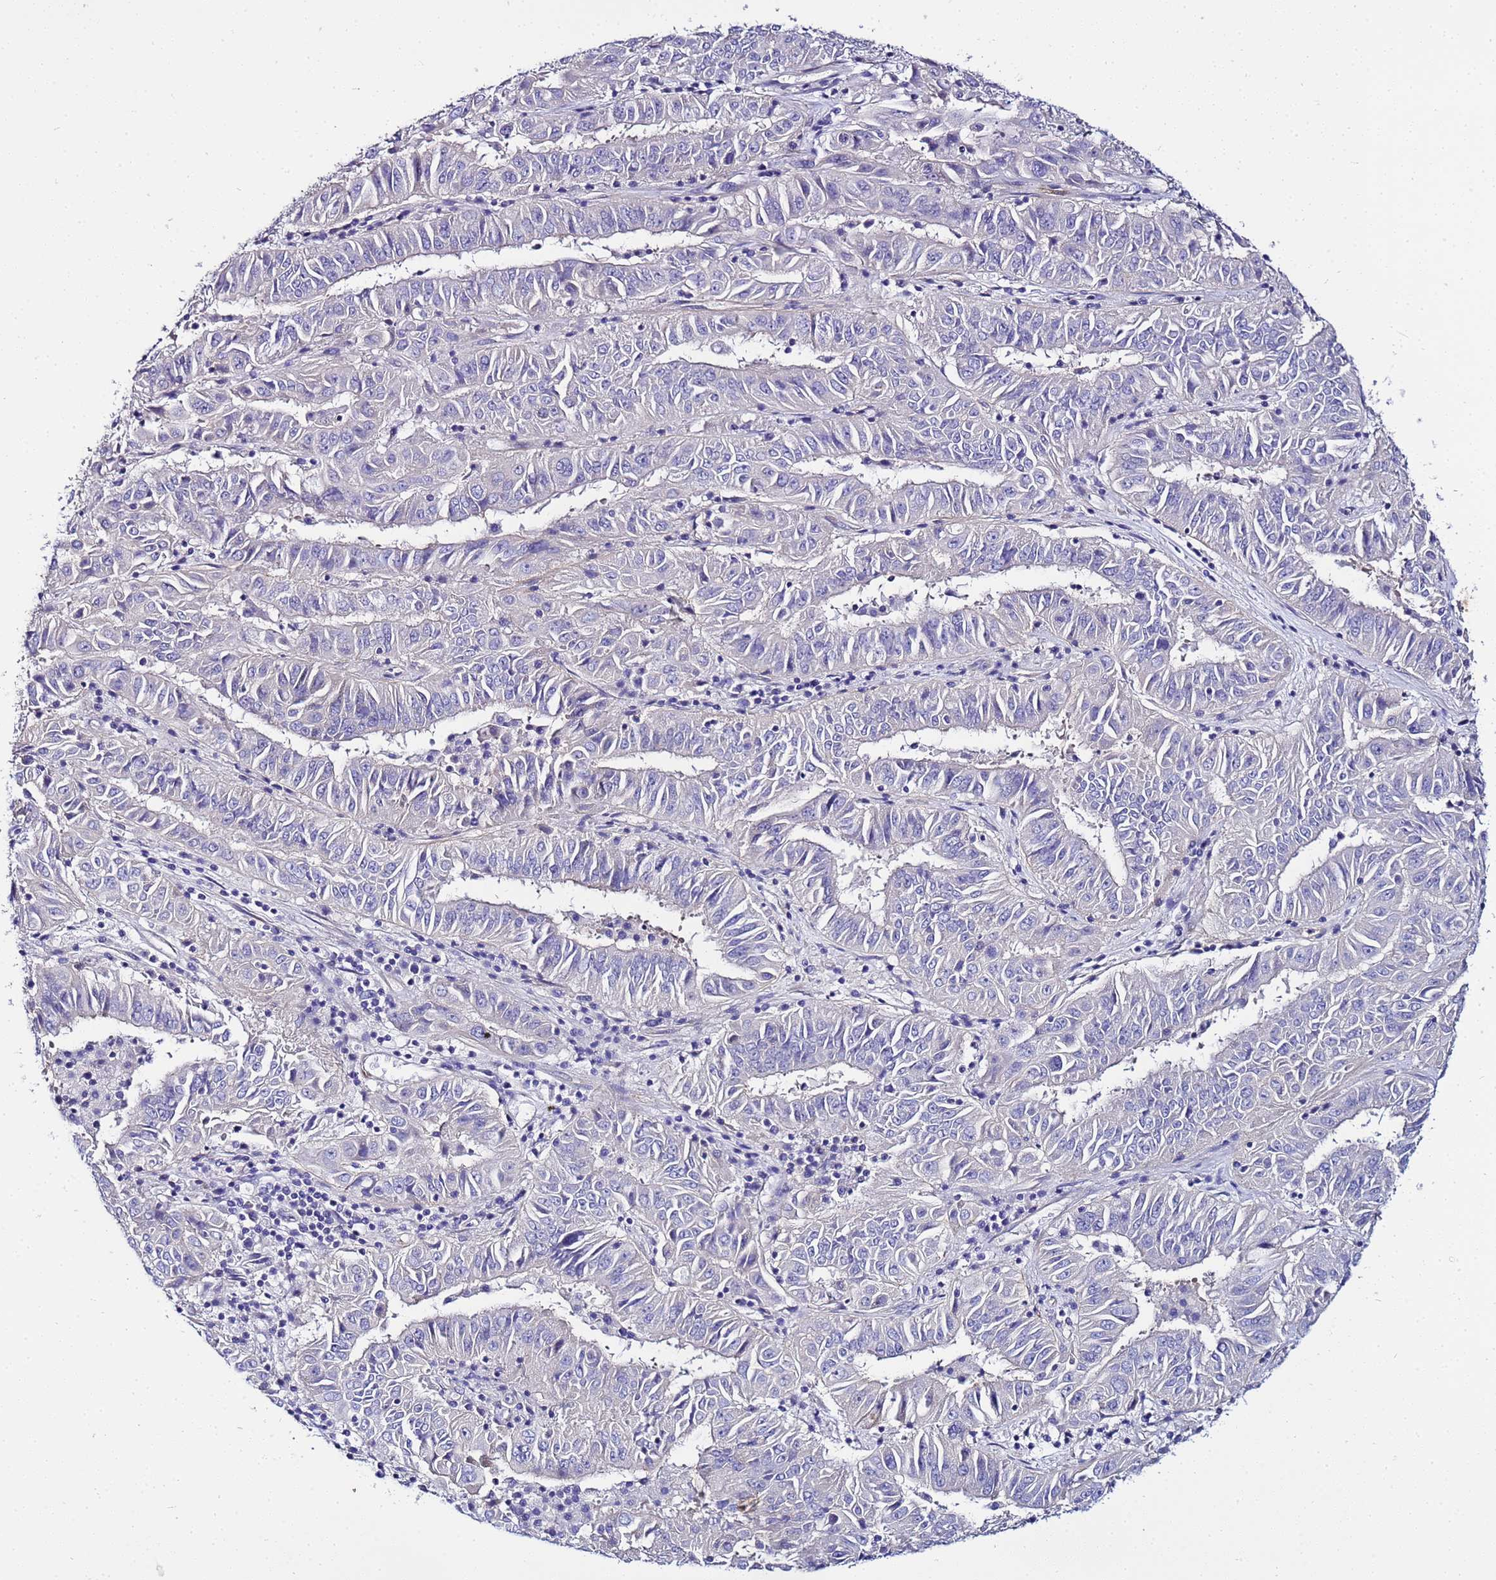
{"staining": {"intensity": "negative", "quantity": "none", "location": "none"}, "tissue": "pancreatic cancer", "cell_type": "Tumor cells", "image_type": "cancer", "snomed": [{"axis": "morphology", "description": "Adenocarcinoma, NOS"}, {"axis": "topography", "description": "Pancreas"}], "caption": "High power microscopy image of an immunohistochemistry image of pancreatic cancer, revealing no significant staining in tumor cells. (Stains: DAB (3,3'-diaminobenzidine) immunohistochemistry with hematoxylin counter stain, Microscopy: brightfield microscopy at high magnification).", "gene": "FAM166B", "patient": {"sex": "male", "age": 63}}